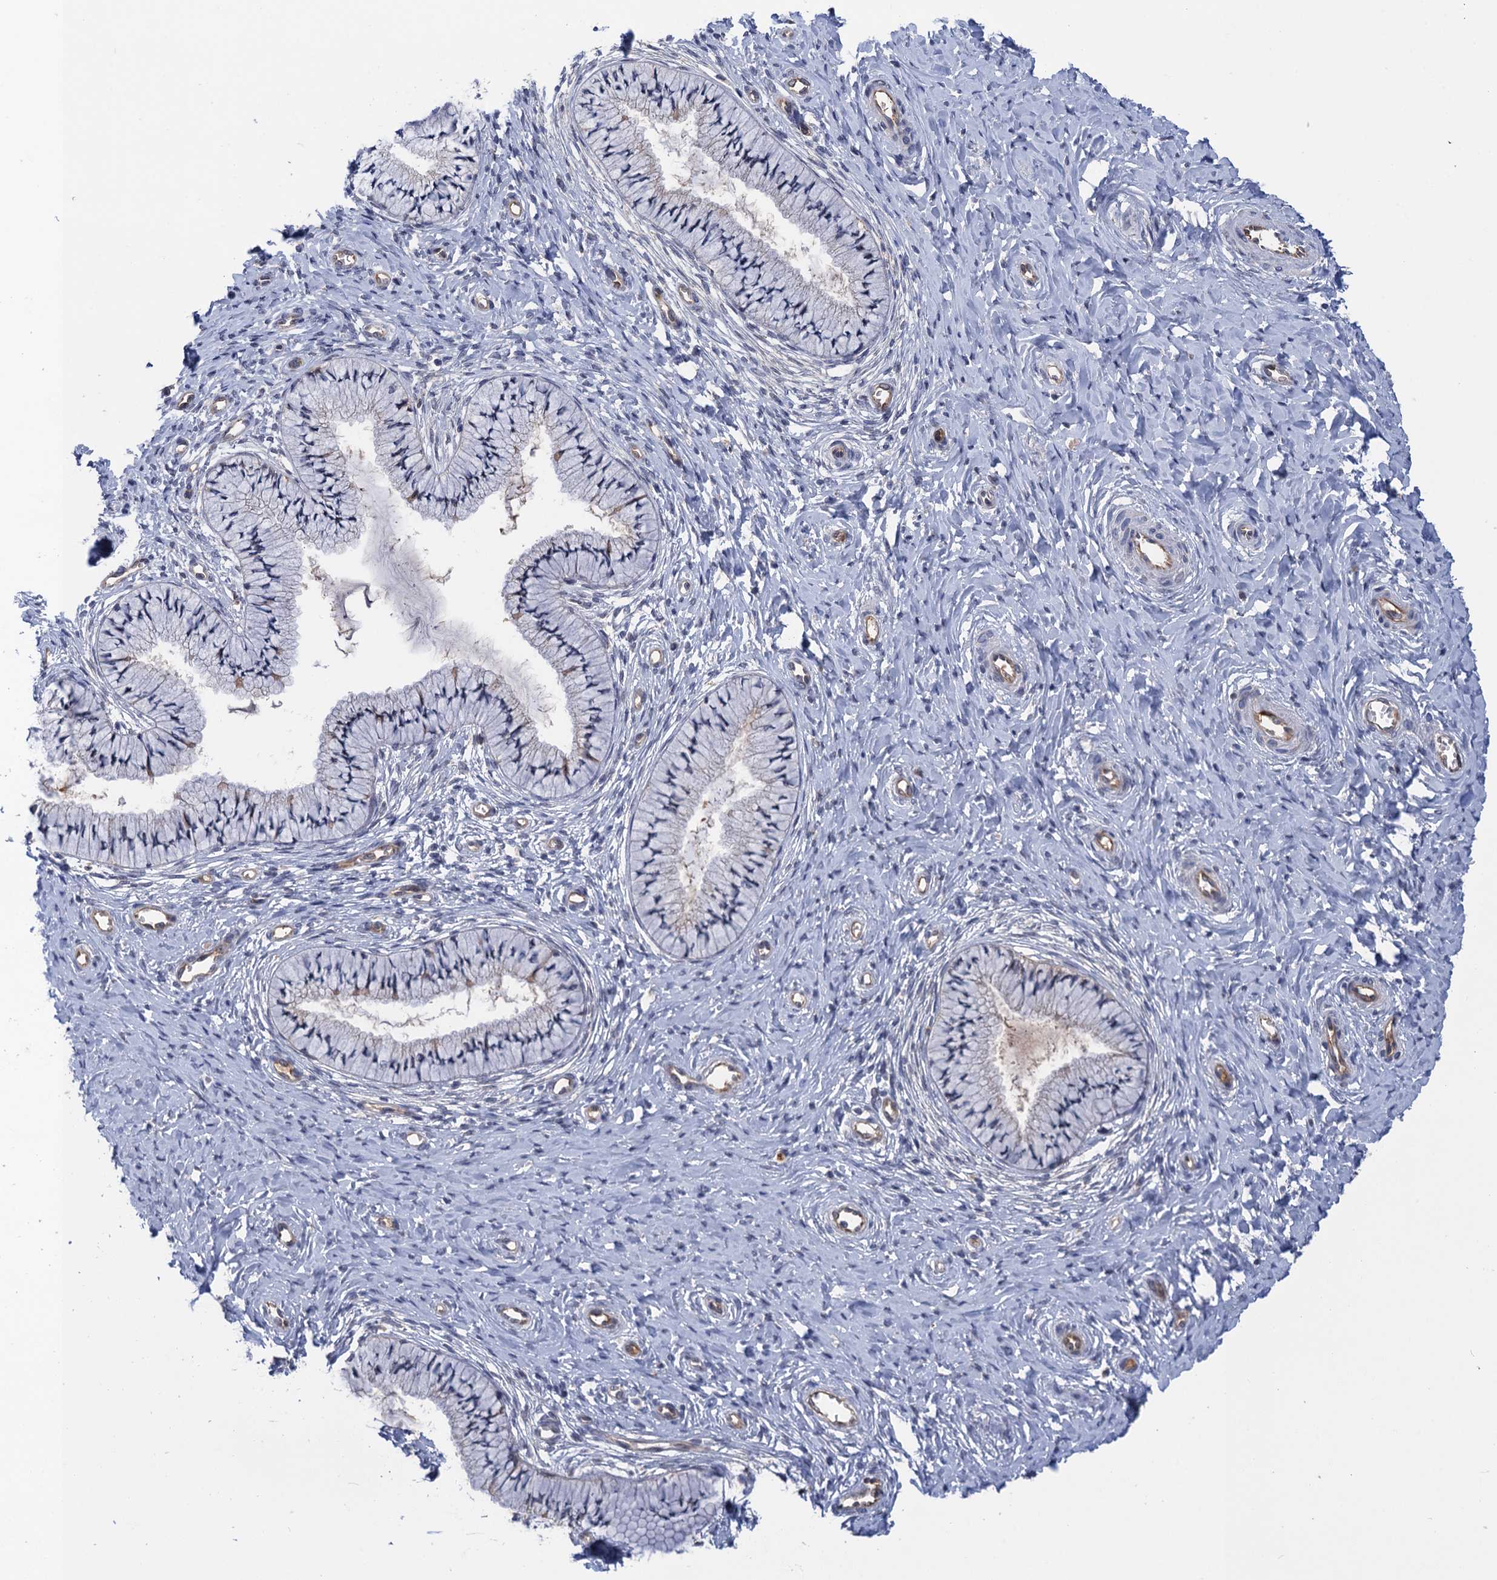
{"staining": {"intensity": "weak", "quantity": "<25%", "location": "cytoplasmic/membranous"}, "tissue": "cervix", "cell_type": "Glandular cells", "image_type": "normal", "snomed": [{"axis": "morphology", "description": "Normal tissue, NOS"}, {"axis": "topography", "description": "Cervix"}], "caption": "Immunohistochemistry (IHC) of benign human cervix shows no staining in glandular cells. (DAB immunohistochemistry, high magnification).", "gene": "NEK8", "patient": {"sex": "female", "age": 36}}